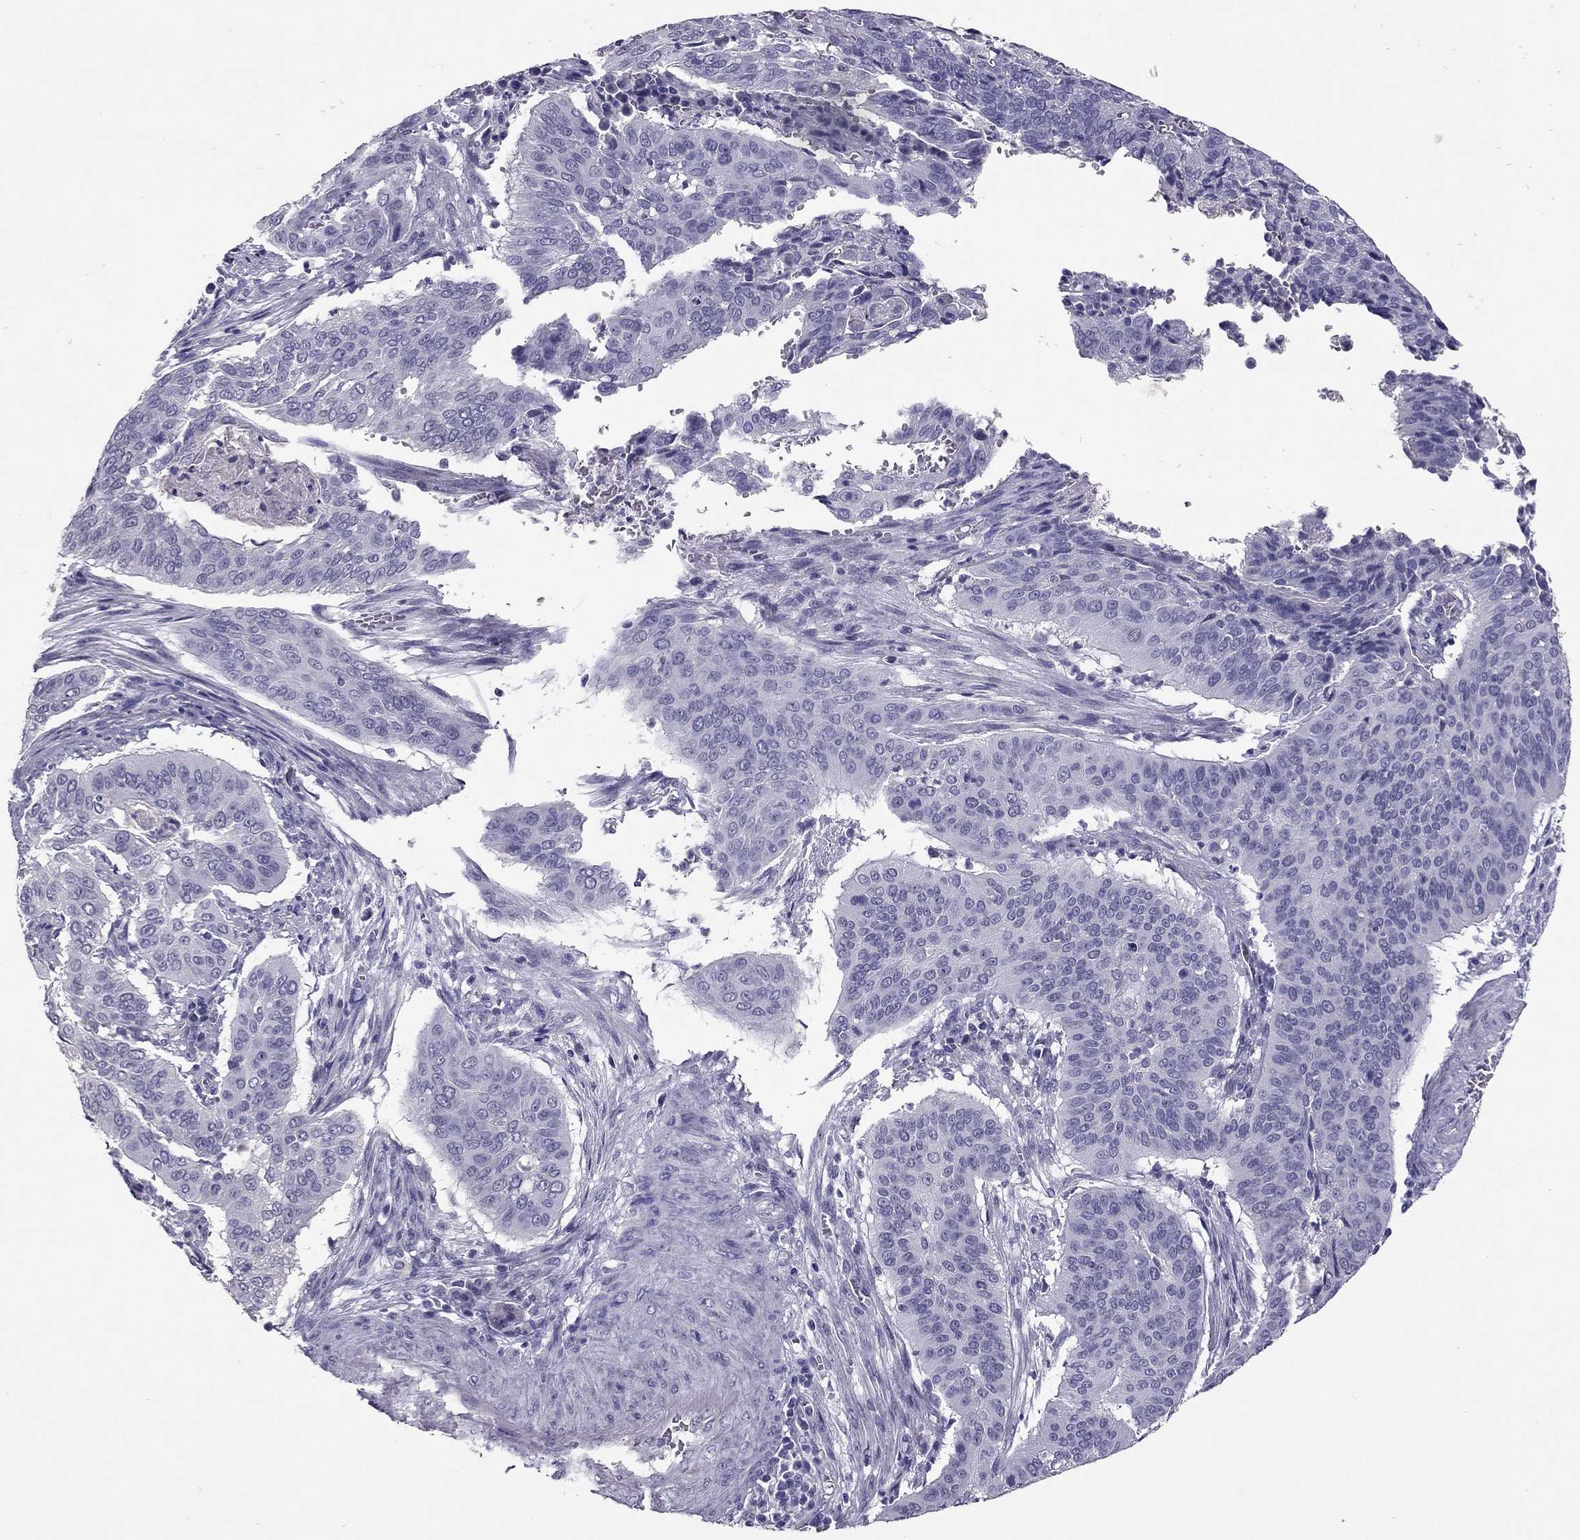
{"staining": {"intensity": "negative", "quantity": "none", "location": "none"}, "tissue": "cervical cancer", "cell_type": "Tumor cells", "image_type": "cancer", "snomed": [{"axis": "morphology", "description": "Squamous cell carcinoma, NOS"}, {"axis": "topography", "description": "Cervix"}], "caption": "There is no significant positivity in tumor cells of squamous cell carcinoma (cervical).", "gene": "RHO", "patient": {"sex": "female", "age": 39}}